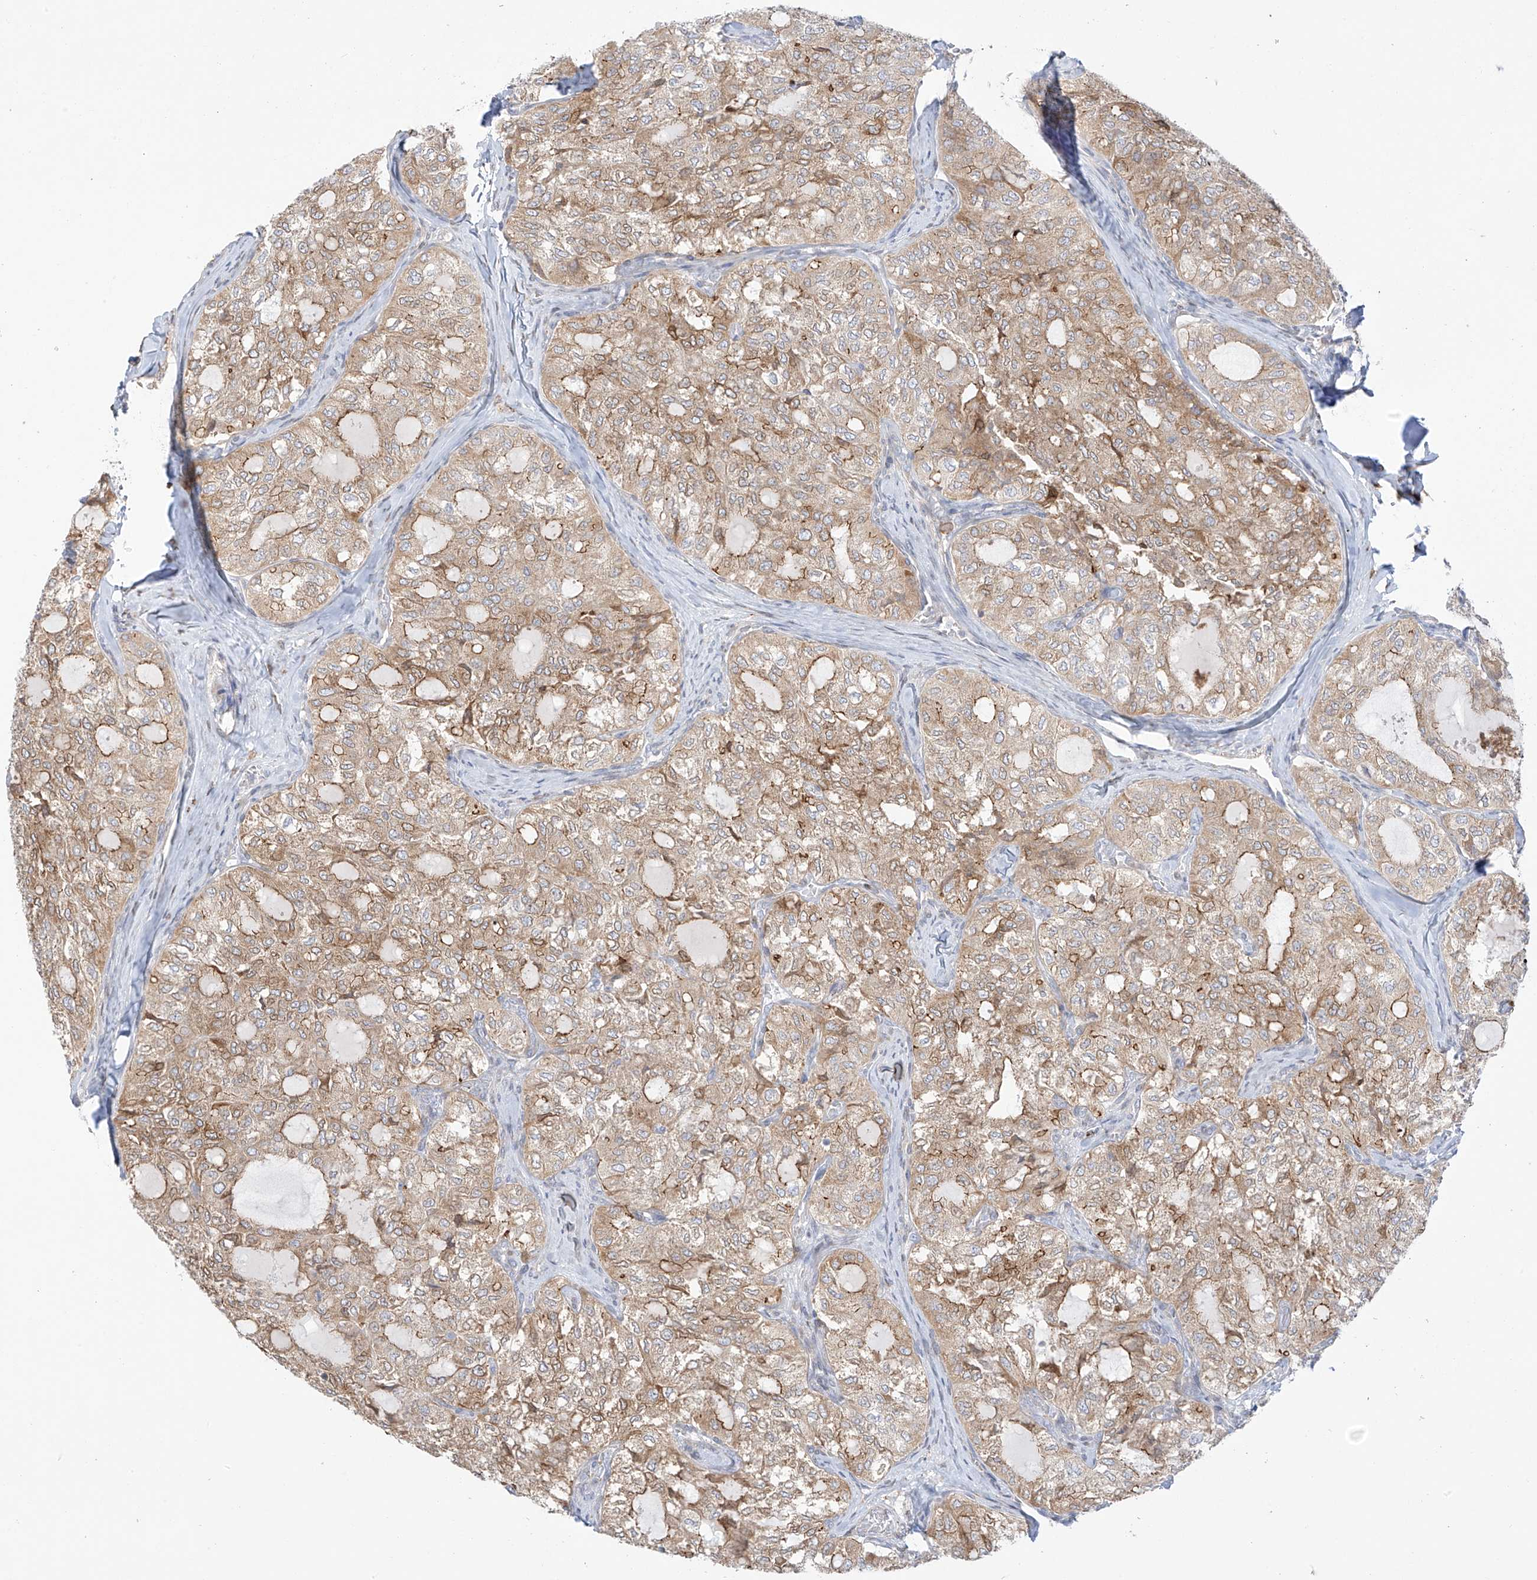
{"staining": {"intensity": "moderate", "quantity": ">75%", "location": "cytoplasmic/membranous"}, "tissue": "thyroid cancer", "cell_type": "Tumor cells", "image_type": "cancer", "snomed": [{"axis": "morphology", "description": "Follicular adenoma carcinoma, NOS"}, {"axis": "topography", "description": "Thyroid gland"}], "caption": "Thyroid cancer (follicular adenoma carcinoma) stained for a protein shows moderate cytoplasmic/membranous positivity in tumor cells. (Stains: DAB in brown, nuclei in blue, Microscopy: brightfield microscopy at high magnification).", "gene": "PCYOX1", "patient": {"sex": "male", "age": 75}}